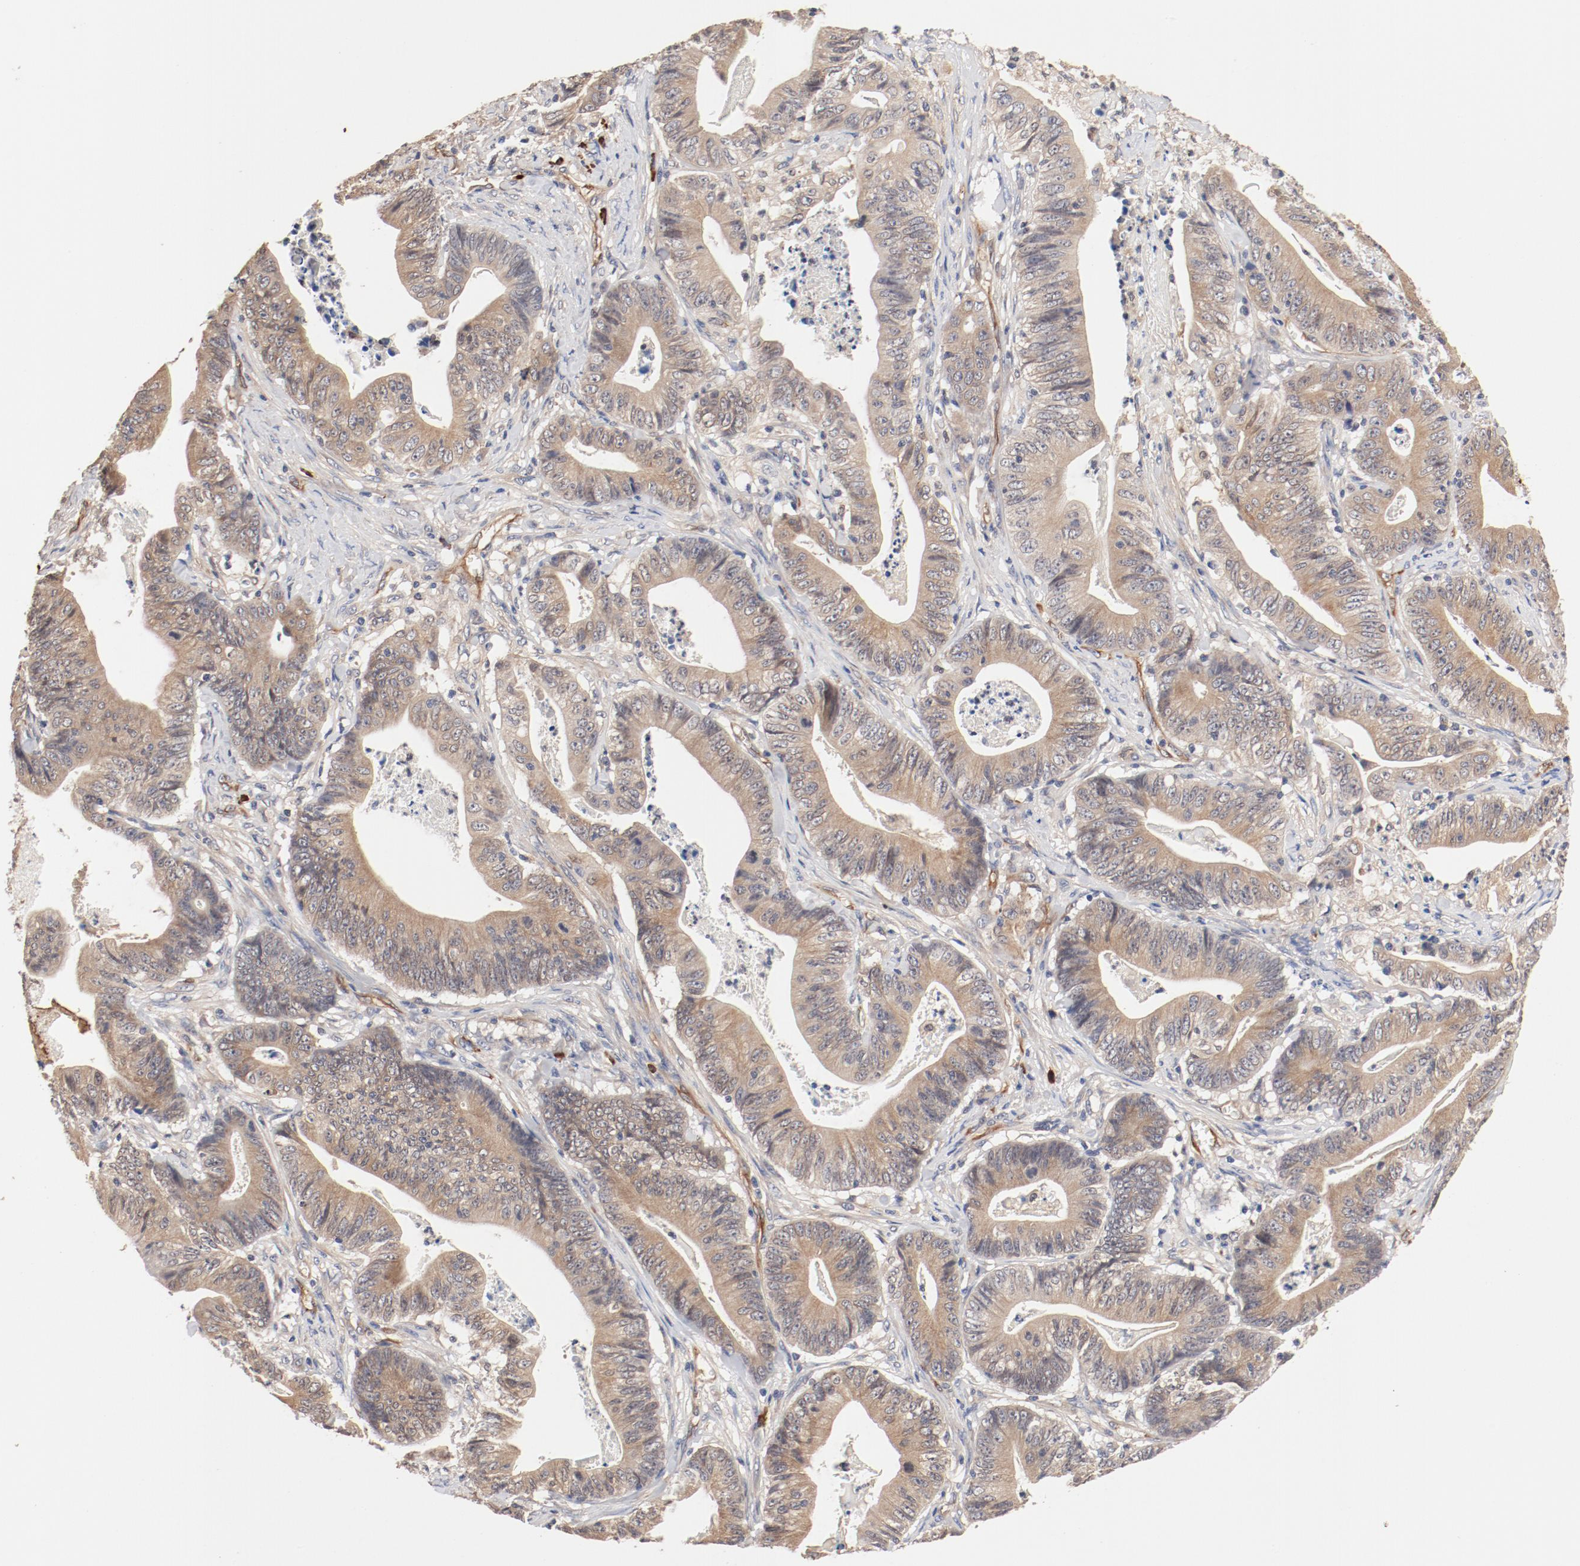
{"staining": {"intensity": "weak", "quantity": ">75%", "location": "cytoplasmic/membranous"}, "tissue": "stomach cancer", "cell_type": "Tumor cells", "image_type": "cancer", "snomed": [{"axis": "morphology", "description": "Adenocarcinoma, NOS"}, {"axis": "topography", "description": "Stomach, lower"}], "caption": "Immunohistochemical staining of human stomach cancer demonstrates weak cytoplasmic/membranous protein staining in about >75% of tumor cells. Nuclei are stained in blue.", "gene": "UBE2J1", "patient": {"sex": "female", "age": 86}}